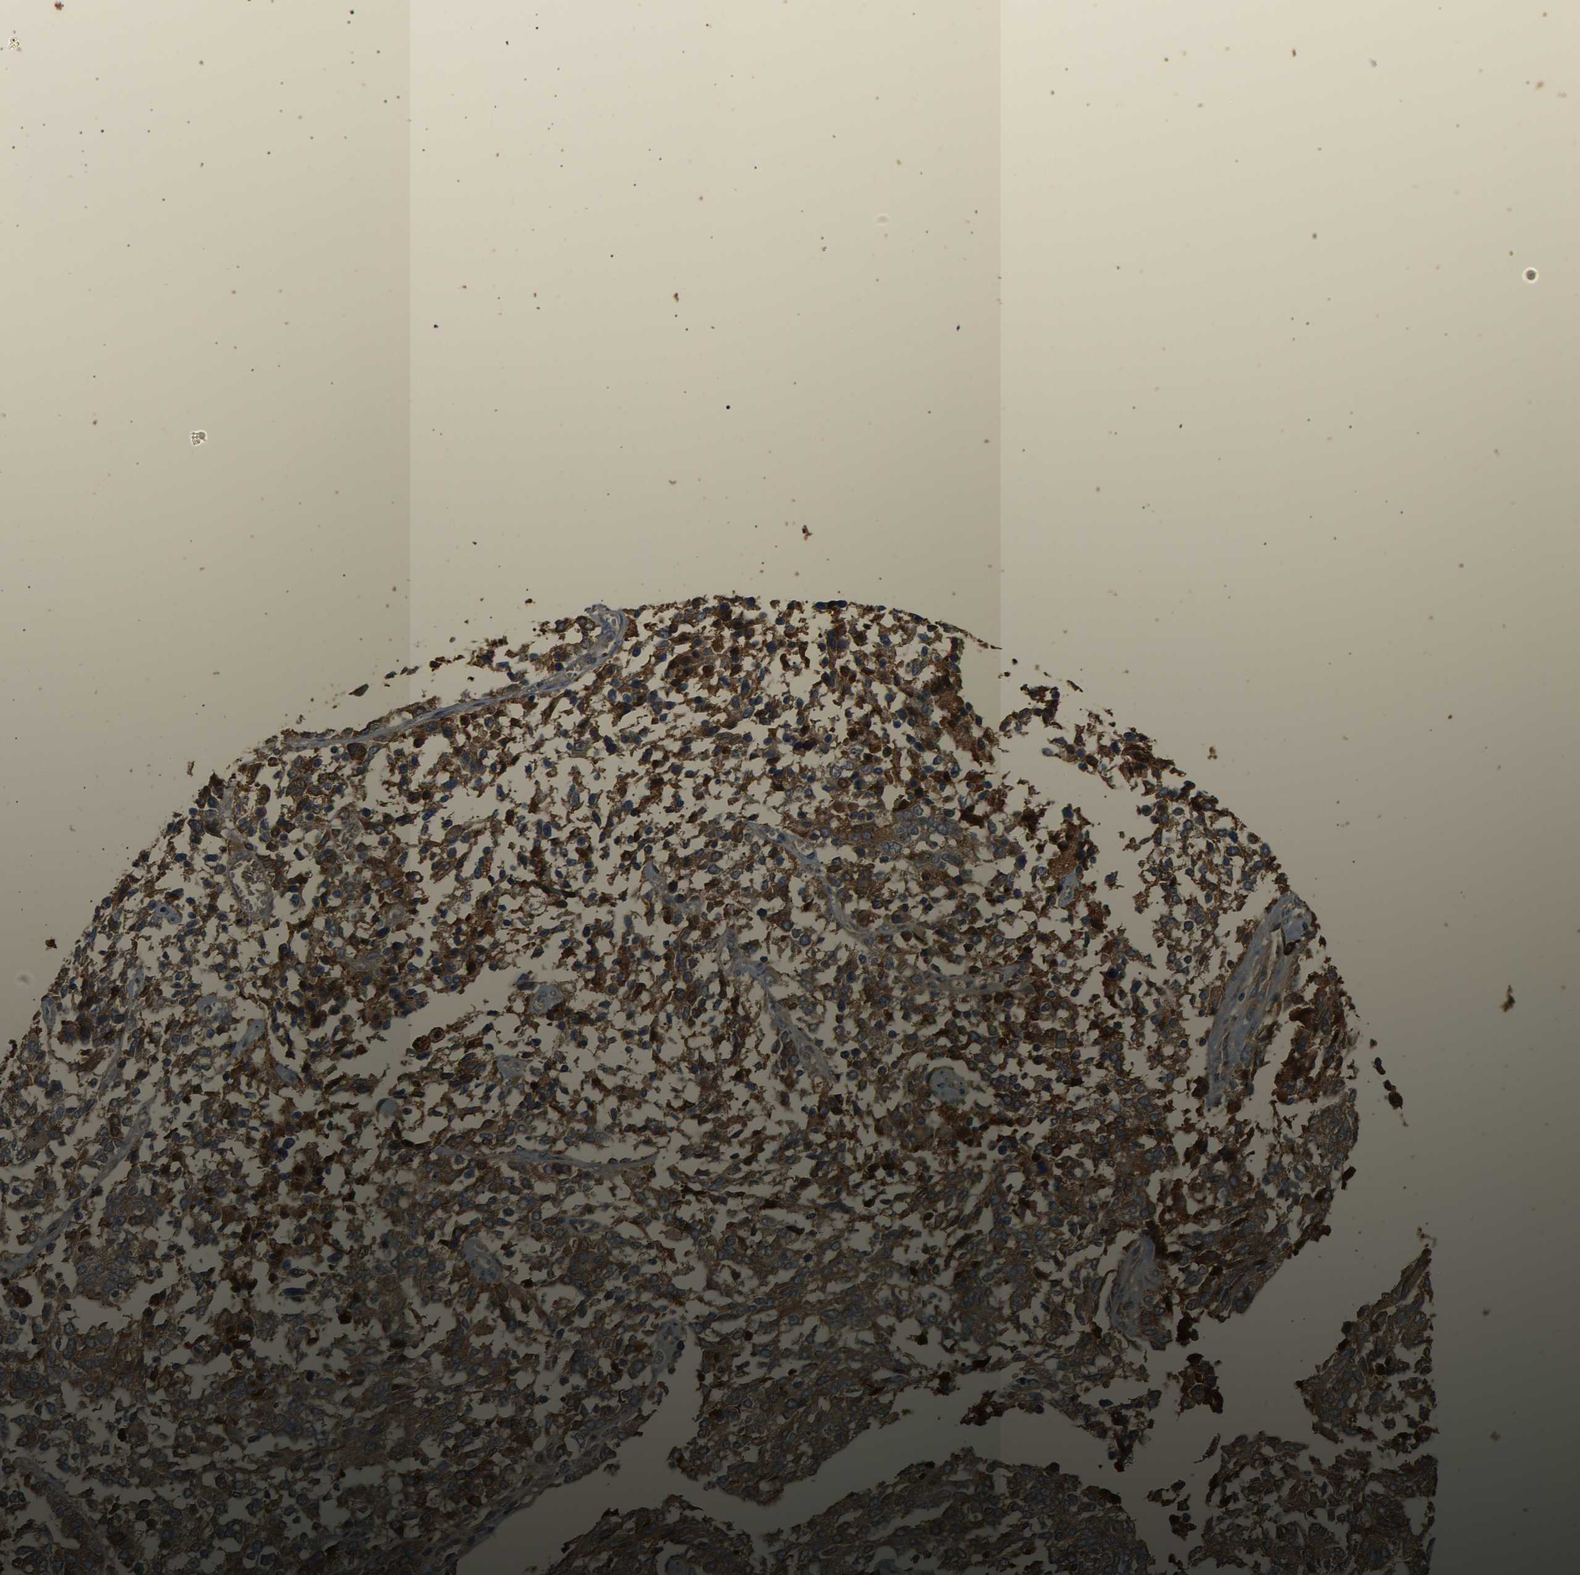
{"staining": {"intensity": "moderate", "quantity": ">75%", "location": "cytoplasmic/membranous"}, "tissue": "ovarian cancer", "cell_type": "Tumor cells", "image_type": "cancer", "snomed": [{"axis": "morphology", "description": "Cystadenocarcinoma, serous, NOS"}, {"axis": "topography", "description": "Ovary"}], "caption": "The immunohistochemical stain labels moderate cytoplasmic/membranous expression in tumor cells of ovarian cancer tissue.", "gene": "TMEM268", "patient": {"sex": "female", "age": 44}}